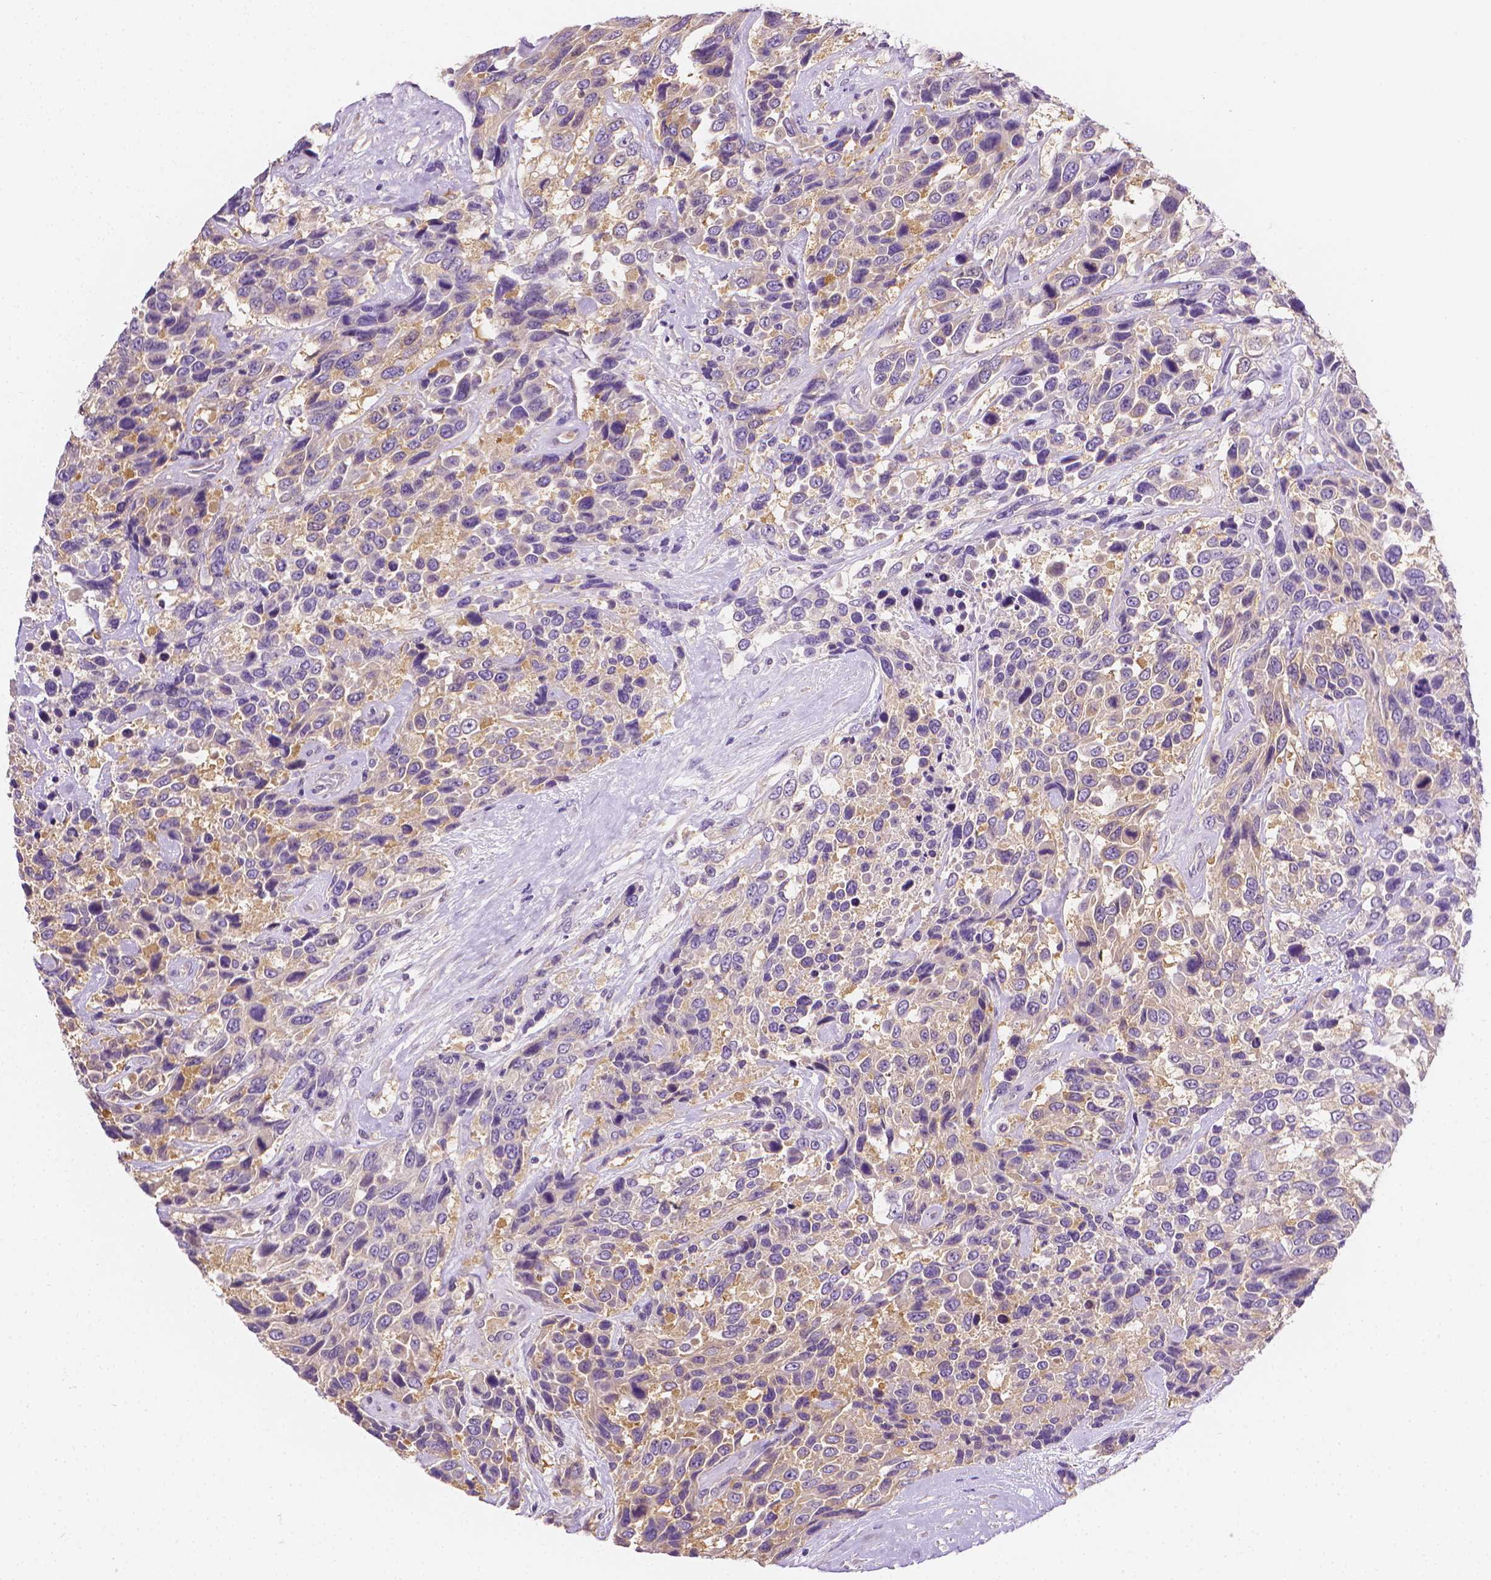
{"staining": {"intensity": "weak", "quantity": ">75%", "location": "cytoplasmic/membranous"}, "tissue": "urothelial cancer", "cell_type": "Tumor cells", "image_type": "cancer", "snomed": [{"axis": "morphology", "description": "Urothelial carcinoma, High grade"}, {"axis": "topography", "description": "Urinary bladder"}], "caption": "Urothelial cancer stained with a brown dye demonstrates weak cytoplasmic/membranous positive positivity in about >75% of tumor cells.", "gene": "FASN", "patient": {"sex": "female", "age": 70}}